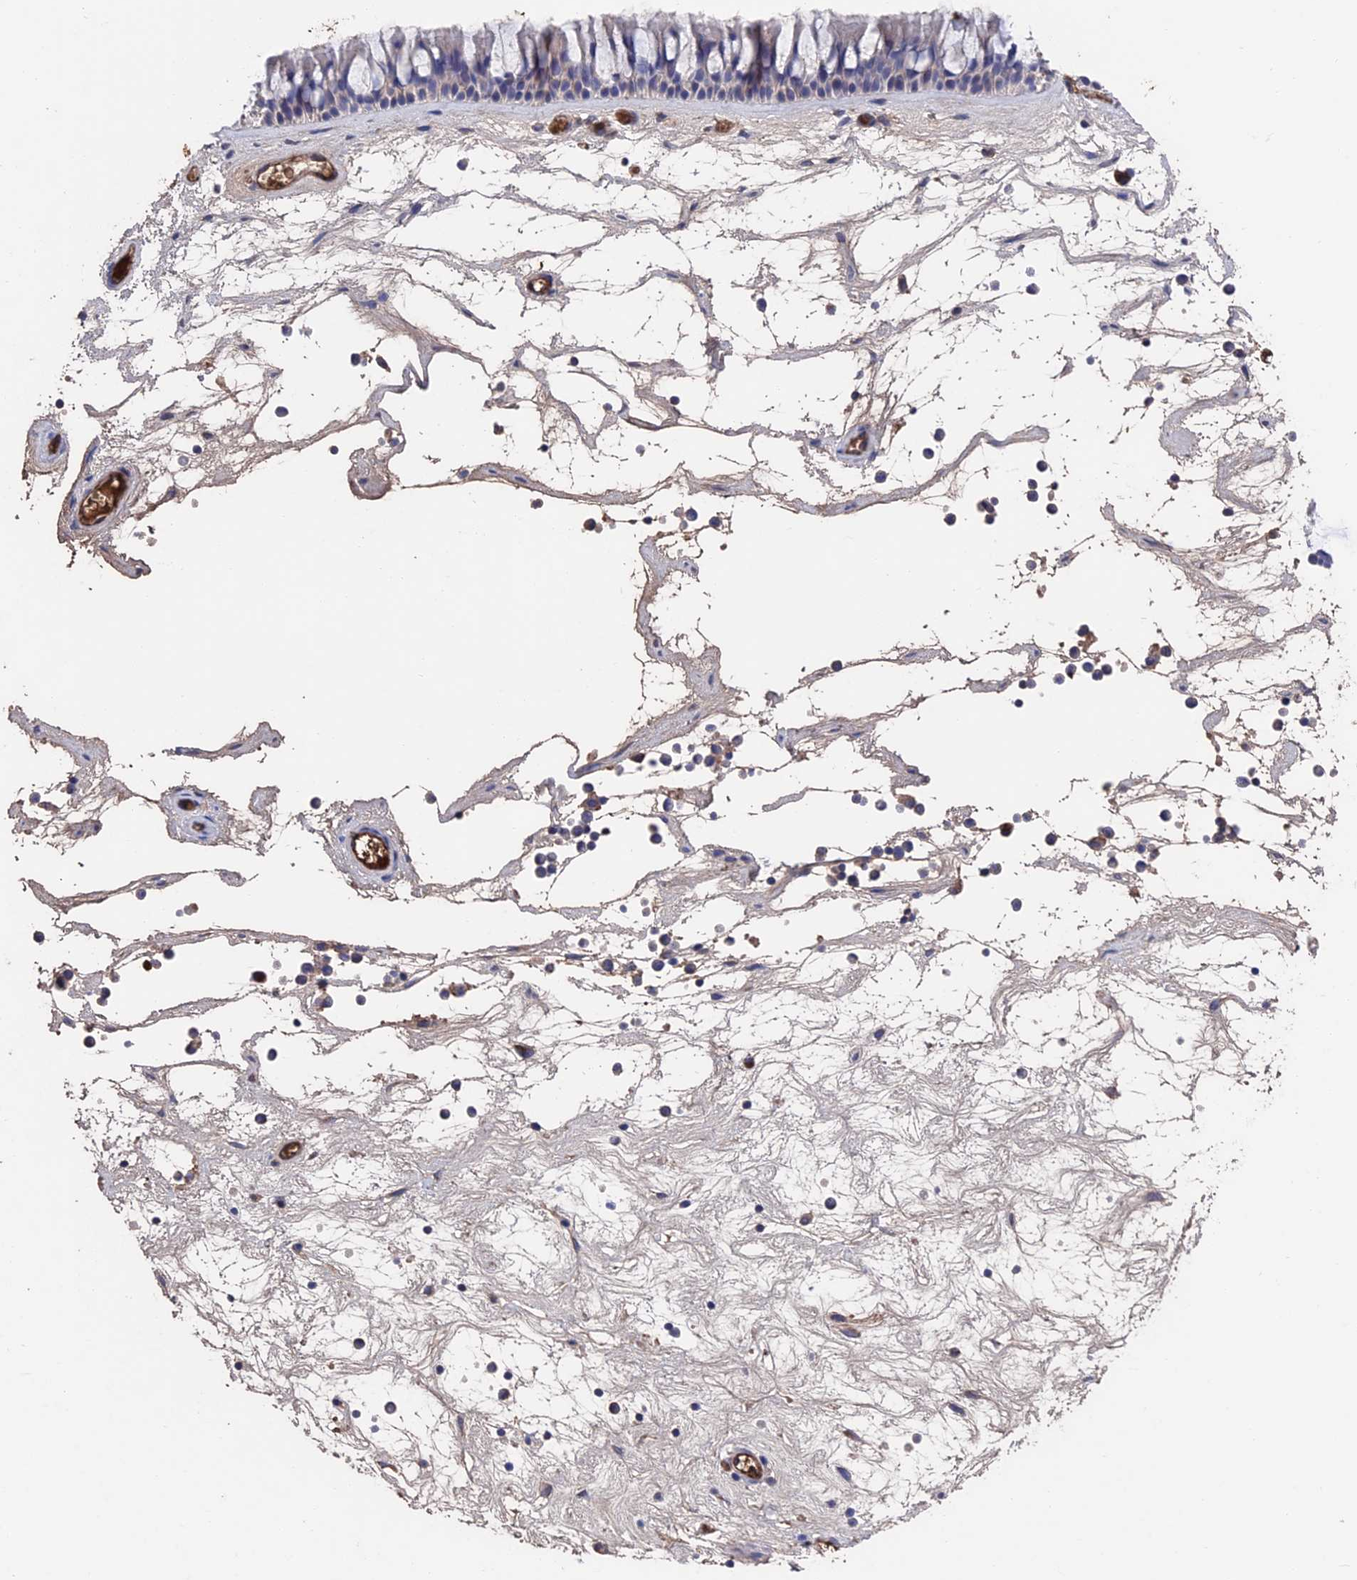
{"staining": {"intensity": "weak", "quantity": "<25%", "location": "cytoplasmic/membranous"}, "tissue": "nasopharynx", "cell_type": "Respiratory epithelial cells", "image_type": "normal", "snomed": [{"axis": "morphology", "description": "Normal tissue, NOS"}, {"axis": "topography", "description": "Nasopharynx"}], "caption": "A micrograph of human nasopharynx is negative for staining in respiratory epithelial cells. Nuclei are stained in blue.", "gene": "HPF1", "patient": {"sex": "male", "age": 64}}